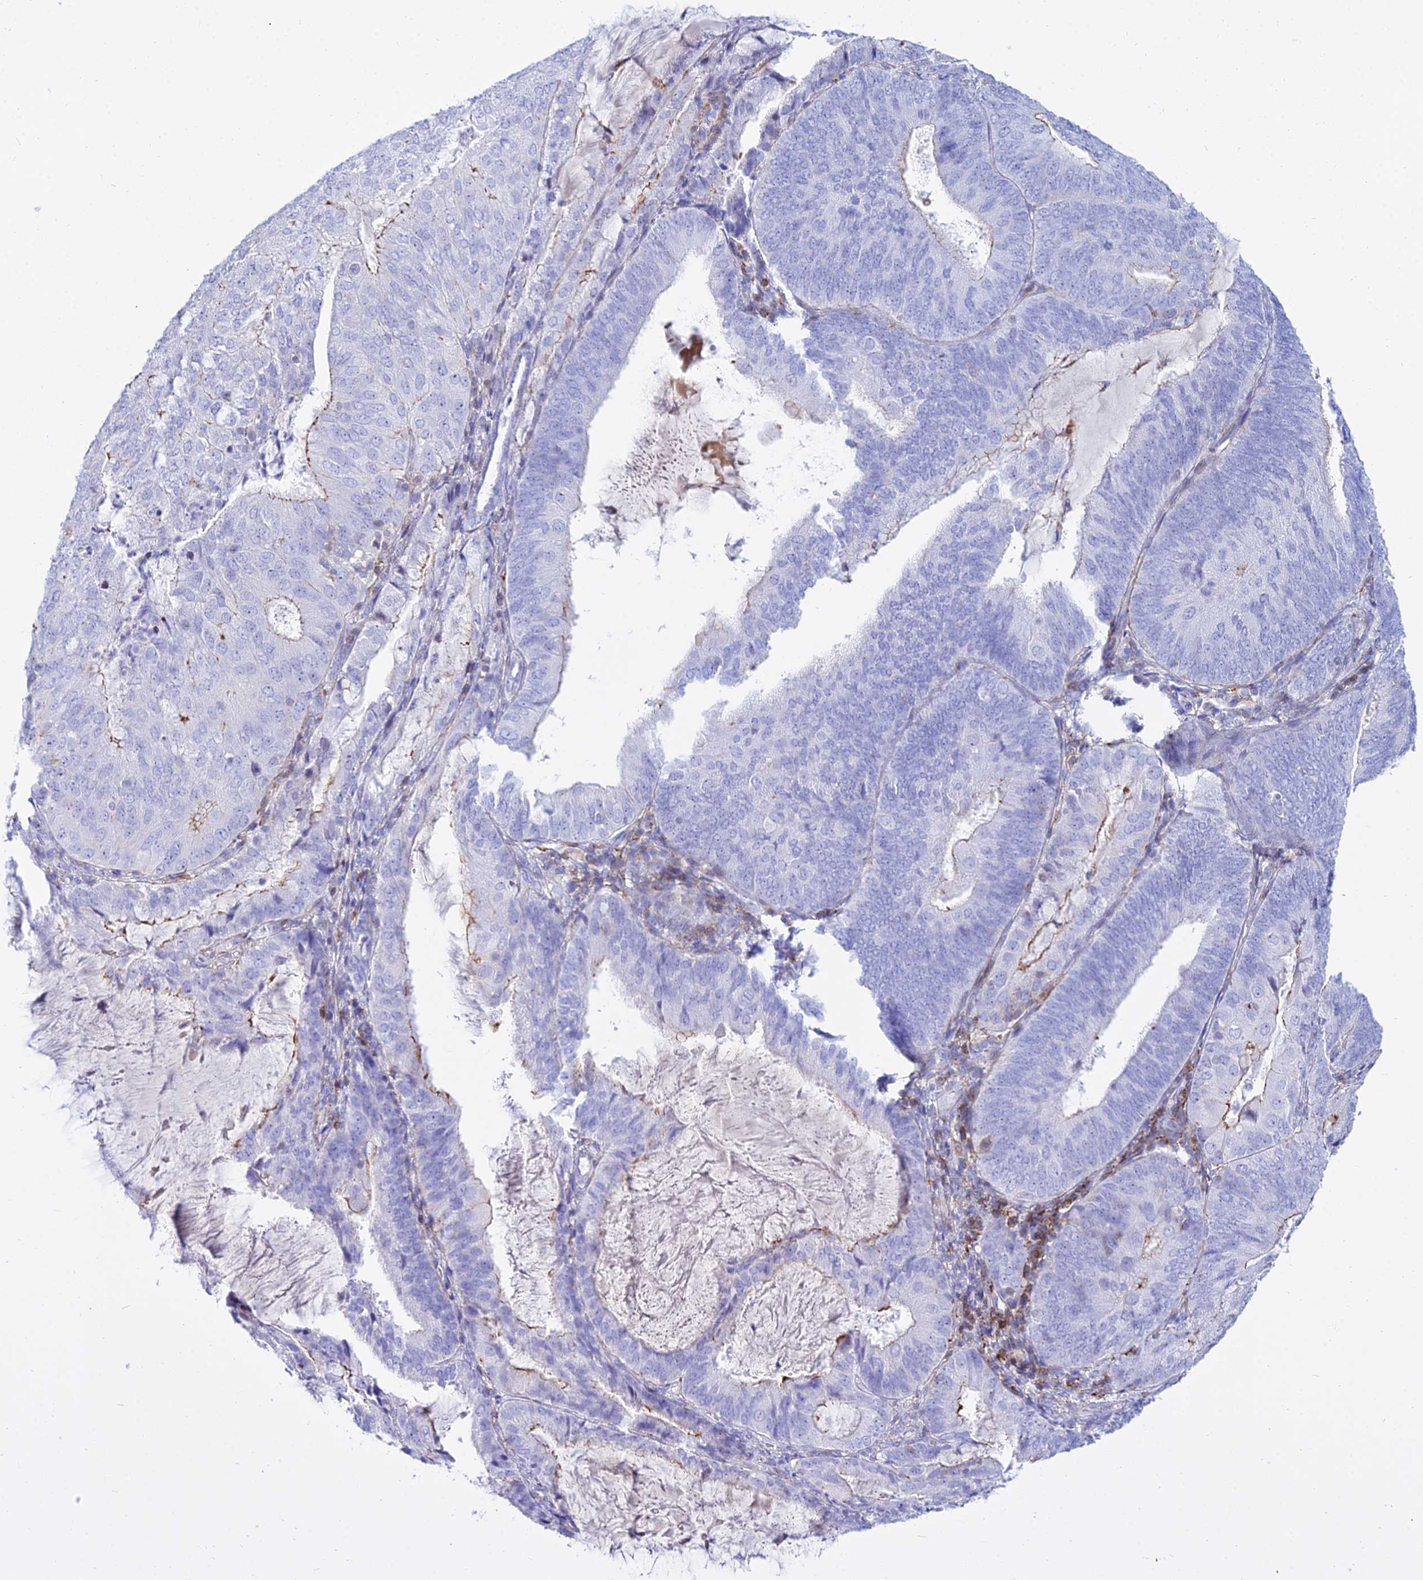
{"staining": {"intensity": "negative", "quantity": "none", "location": "none"}, "tissue": "endometrial cancer", "cell_type": "Tumor cells", "image_type": "cancer", "snomed": [{"axis": "morphology", "description": "Adenocarcinoma, NOS"}, {"axis": "topography", "description": "Endometrium"}], "caption": "Image shows no protein staining in tumor cells of adenocarcinoma (endometrial) tissue. The staining is performed using DAB brown chromogen with nuclei counter-stained in using hematoxylin.", "gene": "DLX1", "patient": {"sex": "female", "age": 81}}